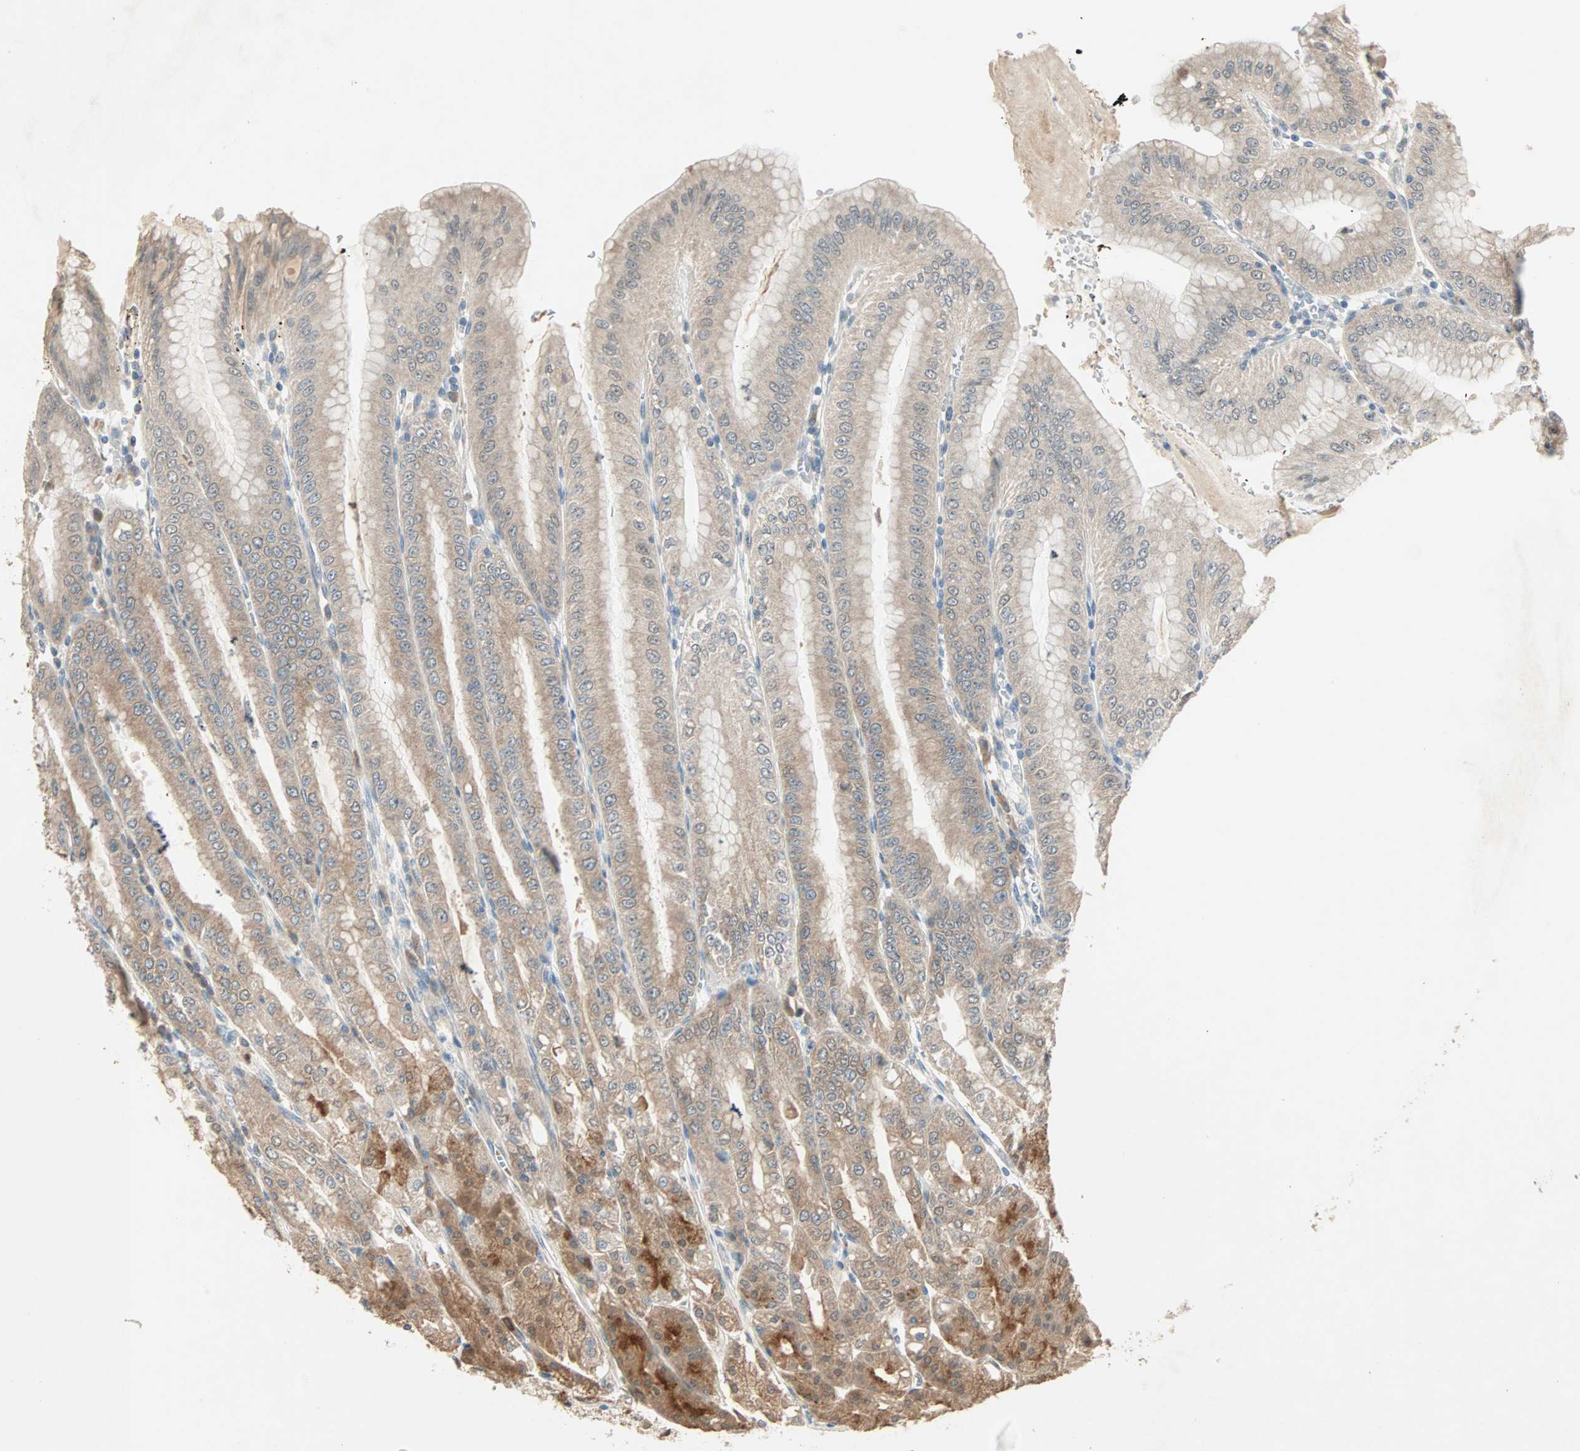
{"staining": {"intensity": "moderate", "quantity": ">75%", "location": "cytoplasmic/membranous"}, "tissue": "stomach", "cell_type": "Glandular cells", "image_type": "normal", "snomed": [{"axis": "morphology", "description": "Normal tissue, NOS"}, {"axis": "topography", "description": "Stomach, lower"}], "caption": "An immunohistochemistry micrograph of benign tissue is shown. Protein staining in brown labels moderate cytoplasmic/membranous positivity in stomach within glandular cells. (DAB (3,3'-diaminobenzidine) = brown stain, brightfield microscopy at high magnification).", "gene": "TTF2", "patient": {"sex": "male", "age": 71}}